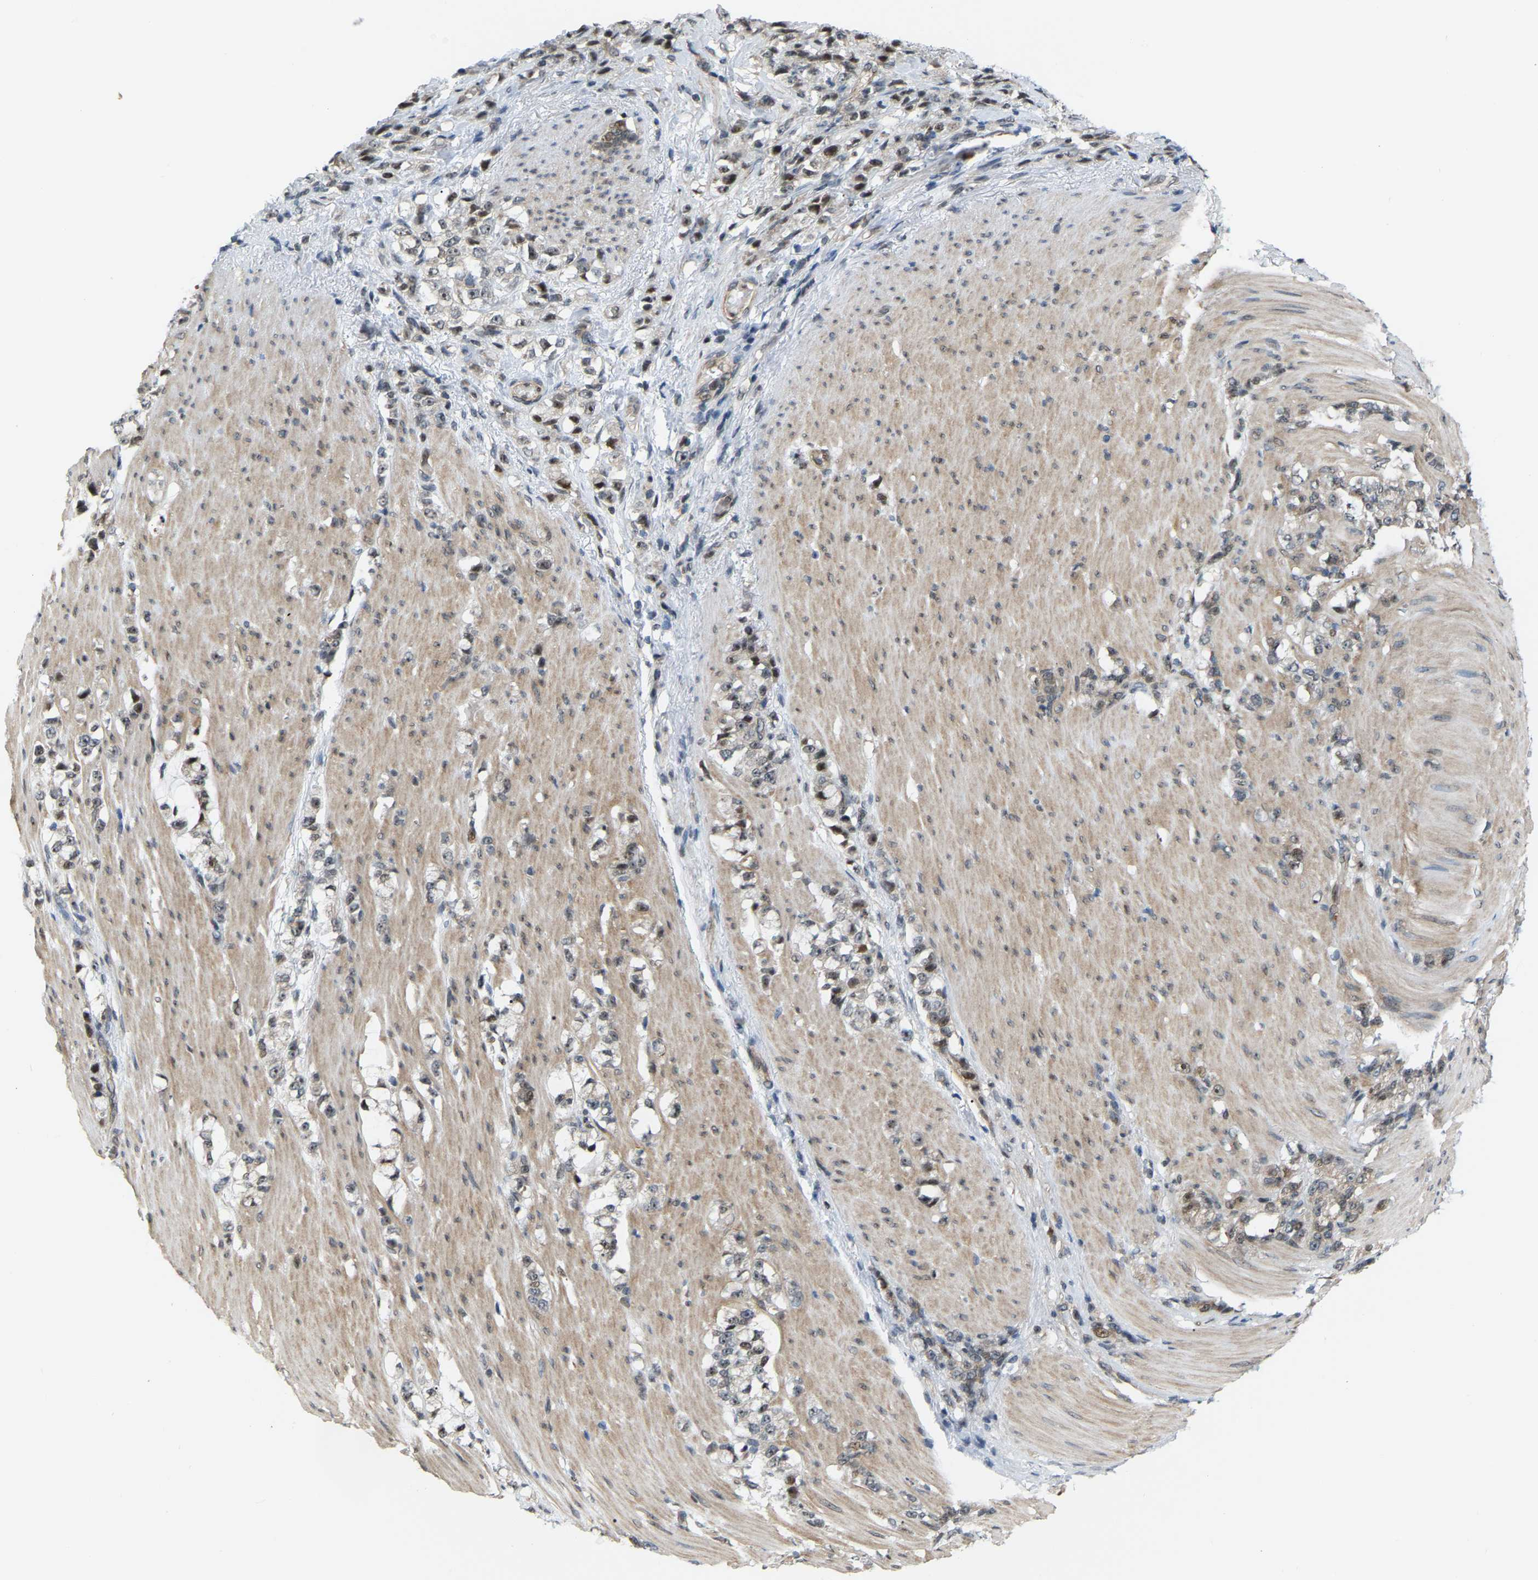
{"staining": {"intensity": "negative", "quantity": "none", "location": "none"}, "tissue": "stomach cancer", "cell_type": "Tumor cells", "image_type": "cancer", "snomed": [{"axis": "morphology", "description": "Adenocarcinoma, NOS"}, {"axis": "topography", "description": "Stomach, lower"}], "caption": "Tumor cells are negative for protein expression in human adenocarcinoma (stomach).", "gene": "CROT", "patient": {"sex": "male", "age": 88}}